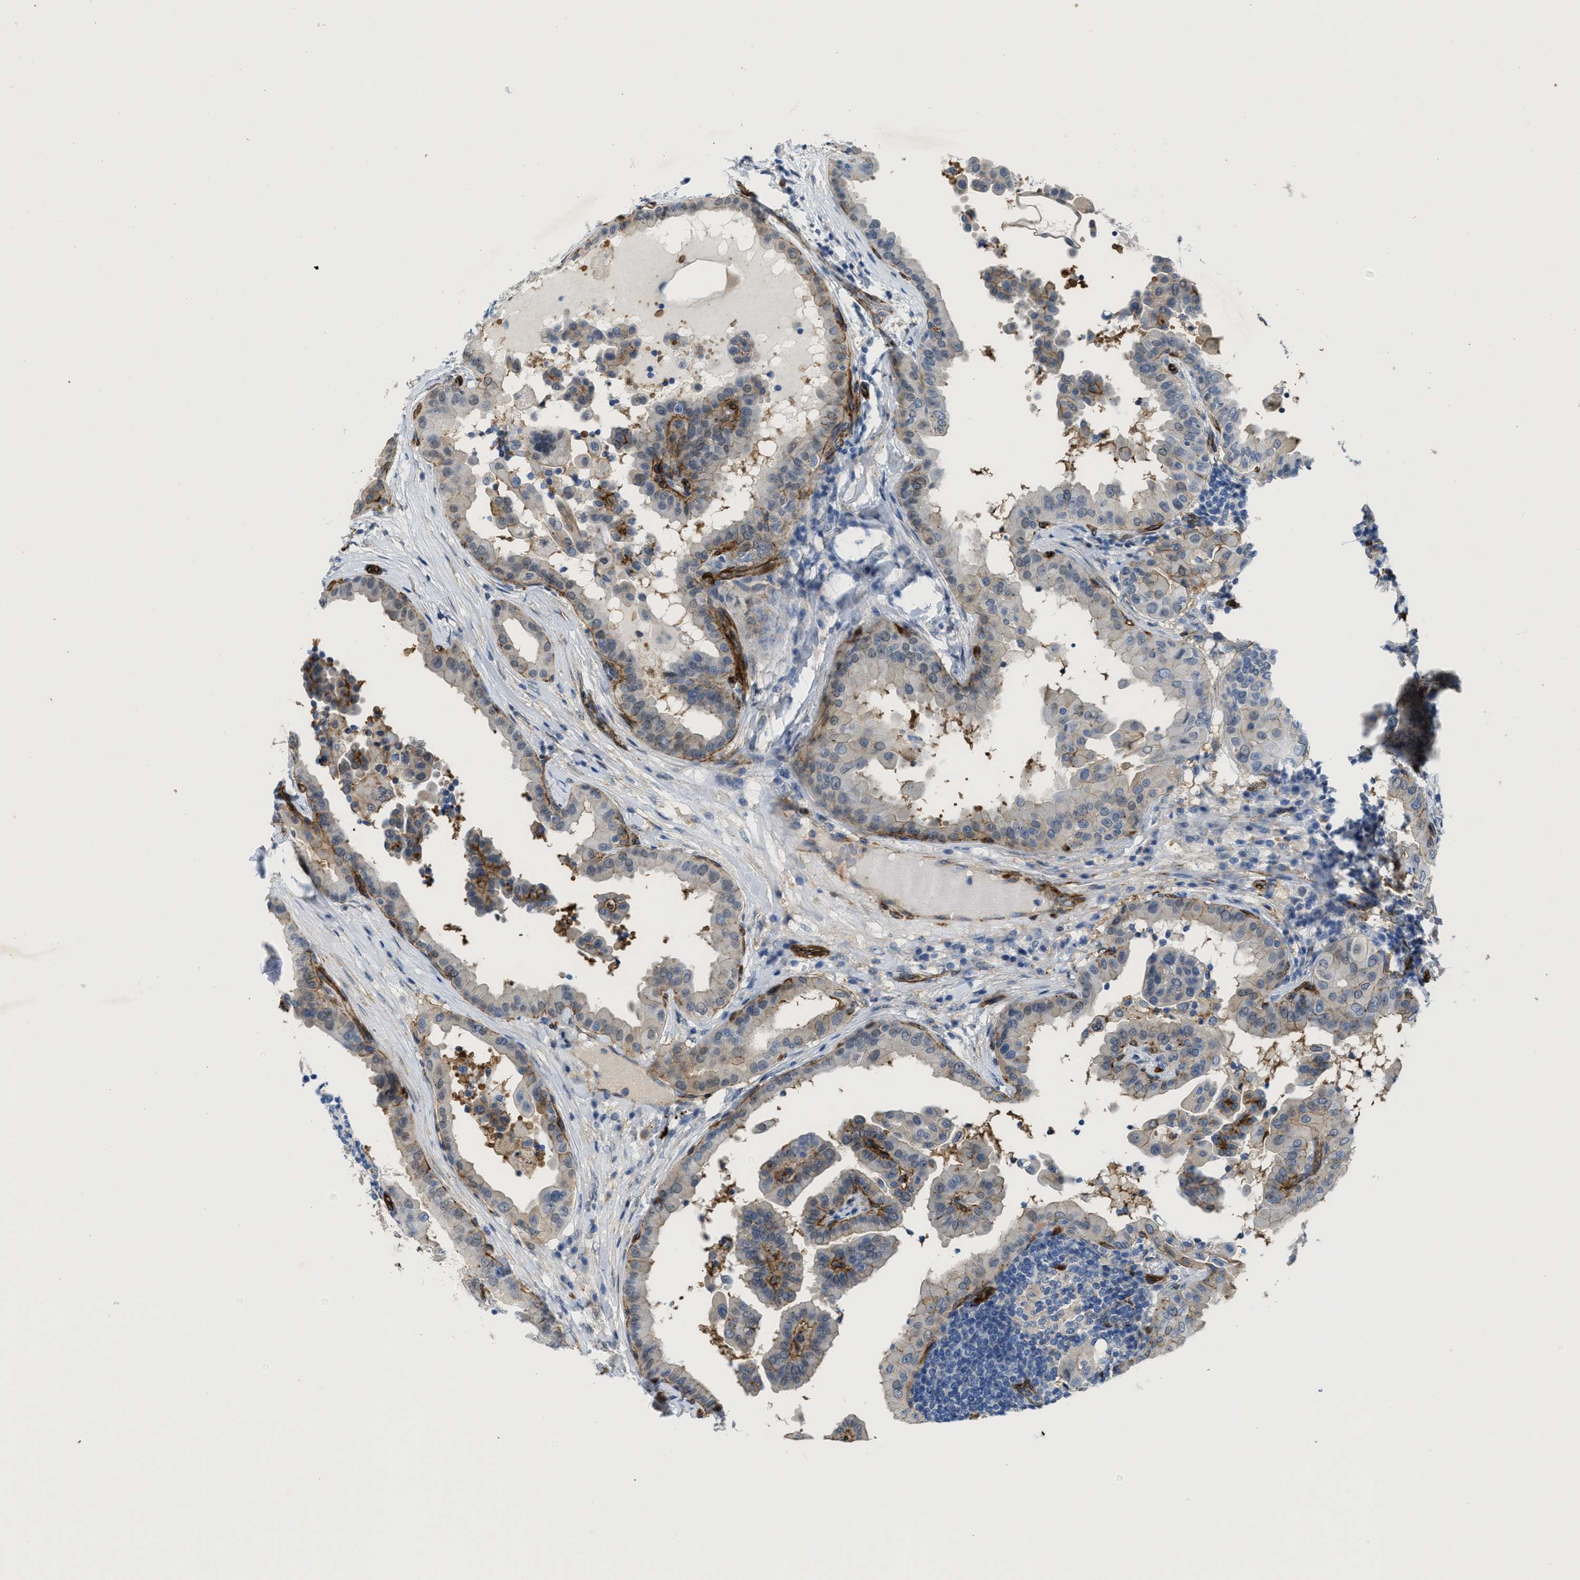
{"staining": {"intensity": "moderate", "quantity": "25%-75%", "location": "cytoplasmic/membranous,nuclear"}, "tissue": "thyroid cancer", "cell_type": "Tumor cells", "image_type": "cancer", "snomed": [{"axis": "morphology", "description": "Papillary adenocarcinoma, NOS"}, {"axis": "topography", "description": "Thyroid gland"}], "caption": "Protein expression analysis of human papillary adenocarcinoma (thyroid) reveals moderate cytoplasmic/membranous and nuclear staining in approximately 25%-75% of tumor cells. The protein of interest is shown in brown color, while the nuclei are stained blue.", "gene": "NAB1", "patient": {"sex": "male", "age": 33}}